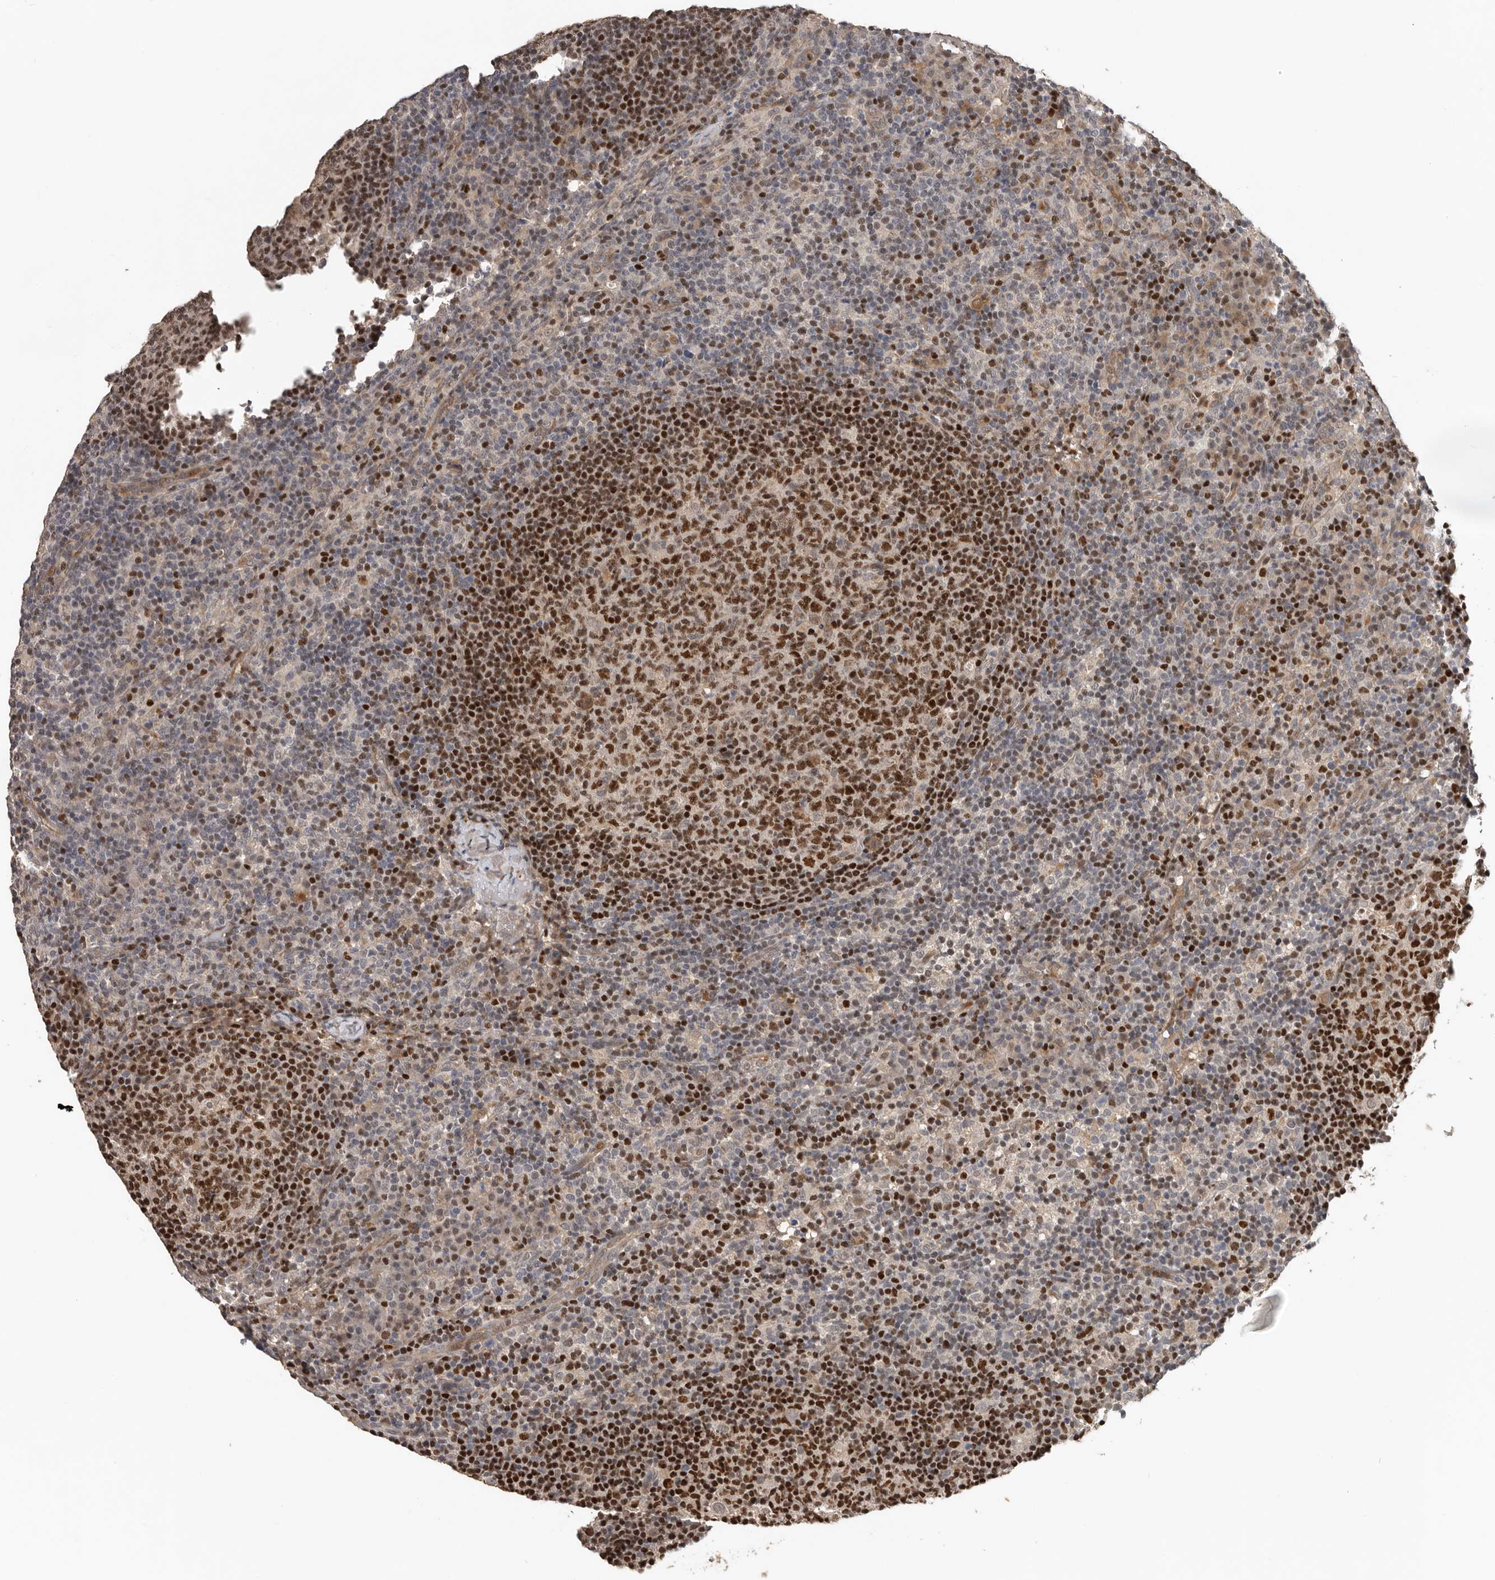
{"staining": {"intensity": "strong", "quantity": ">75%", "location": "nuclear"}, "tissue": "lymph node", "cell_type": "Germinal center cells", "image_type": "normal", "snomed": [{"axis": "morphology", "description": "Normal tissue, NOS"}, {"axis": "morphology", "description": "Inflammation, NOS"}, {"axis": "topography", "description": "Lymph node"}], "caption": "Protein expression analysis of normal human lymph node reveals strong nuclear positivity in about >75% of germinal center cells. (Stains: DAB in brown, nuclei in blue, Microscopy: brightfield microscopy at high magnification).", "gene": "HENMT1", "patient": {"sex": "male", "age": 55}}